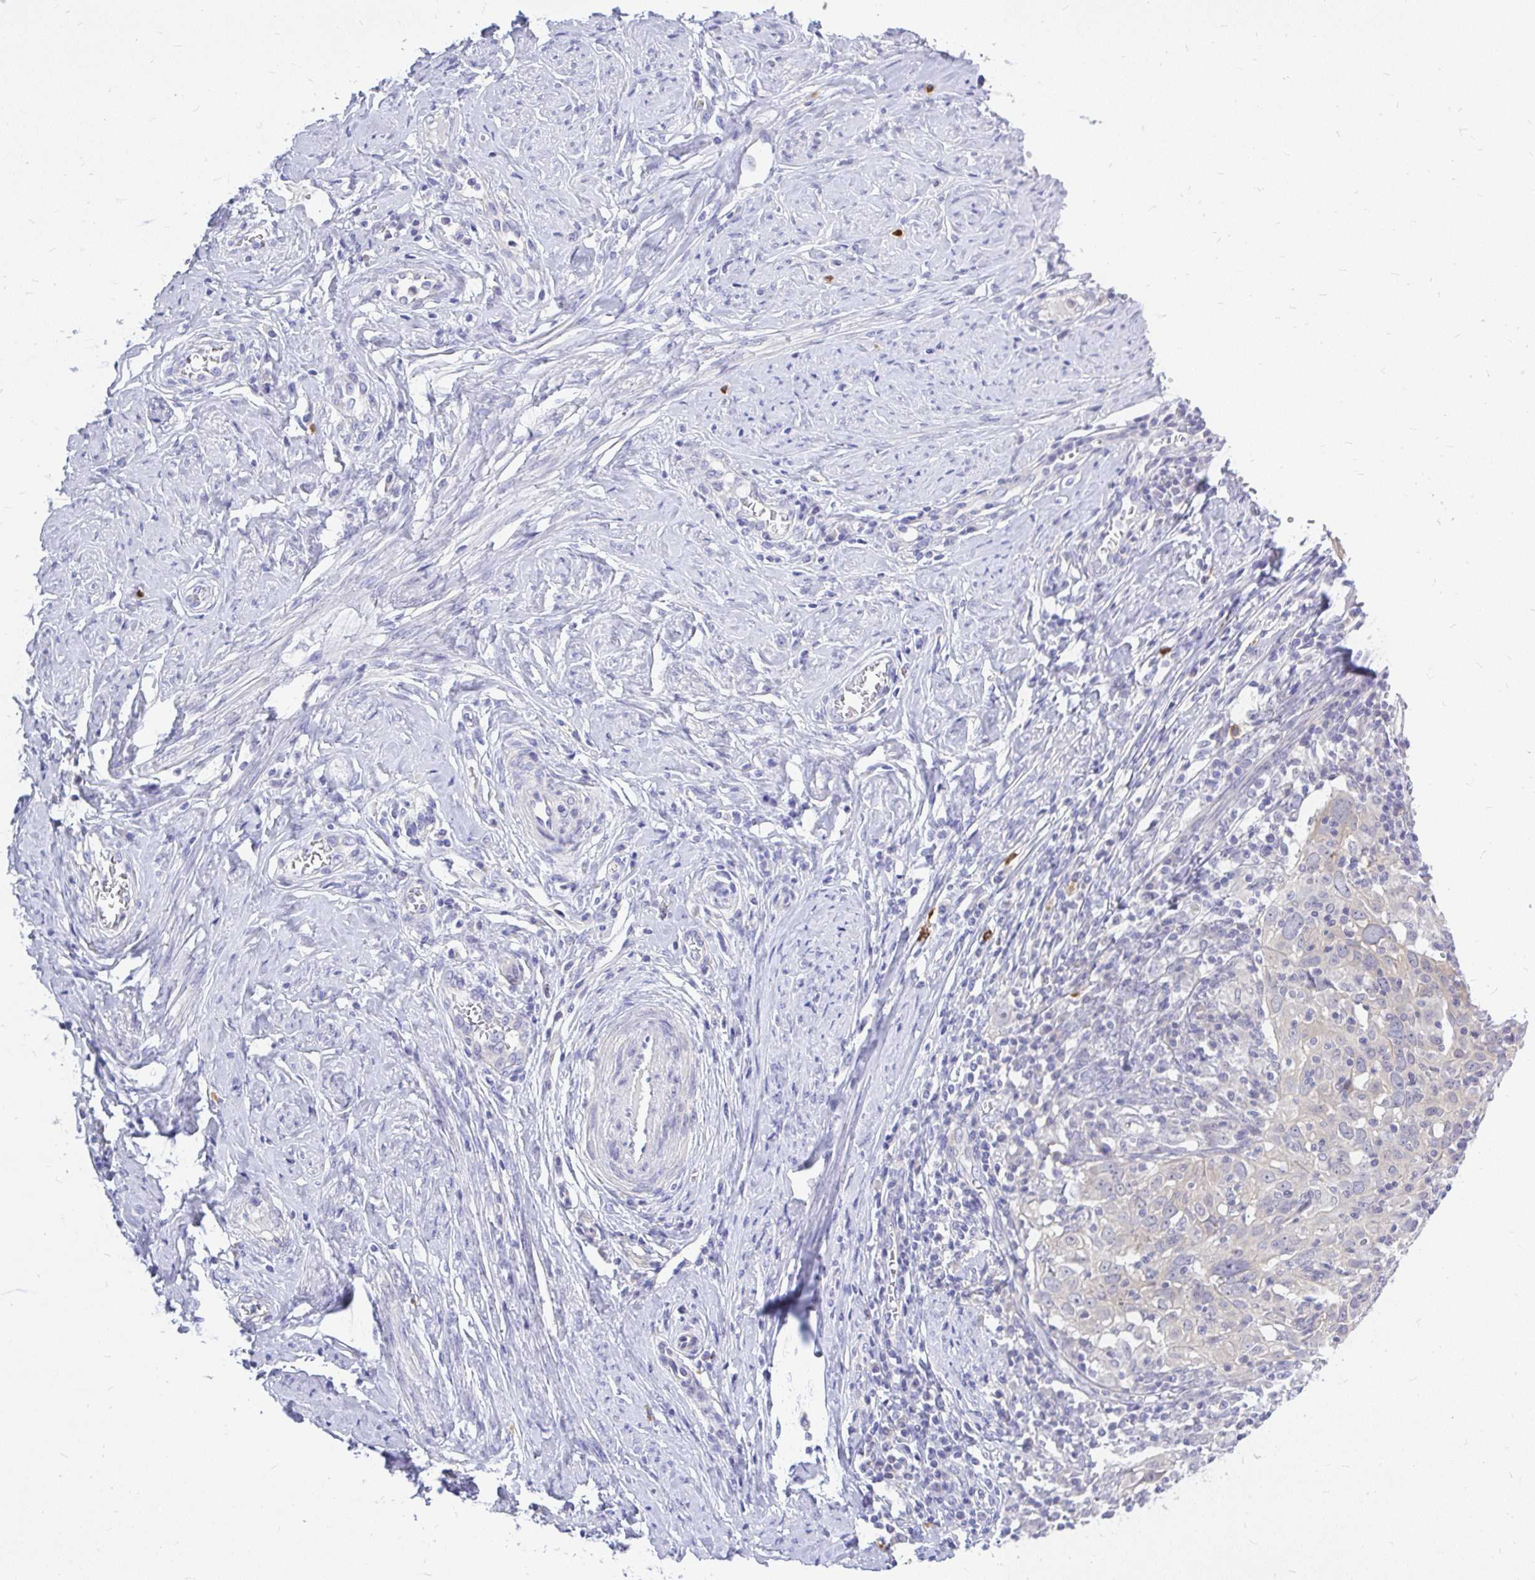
{"staining": {"intensity": "negative", "quantity": "none", "location": "none"}, "tissue": "cervical cancer", "cell_type": "Tumor cells", "image_type": "cancer", "snomed": [{"axis": "morphology", "description": "Normal tissue, NOS"}, {"axis": "morphology", "description": "Squamous cell carcinoma, NOS"}, {"axis": "topography", "description": "Cervix"}], "caption": "Human cervical squamous cell carcinoma stained for a protein using immunohistochemistry demonstrates no positivity in tumor cells.", "gene": "MAP1LC3A", "patient": {"sex": "female", "age": 31}}